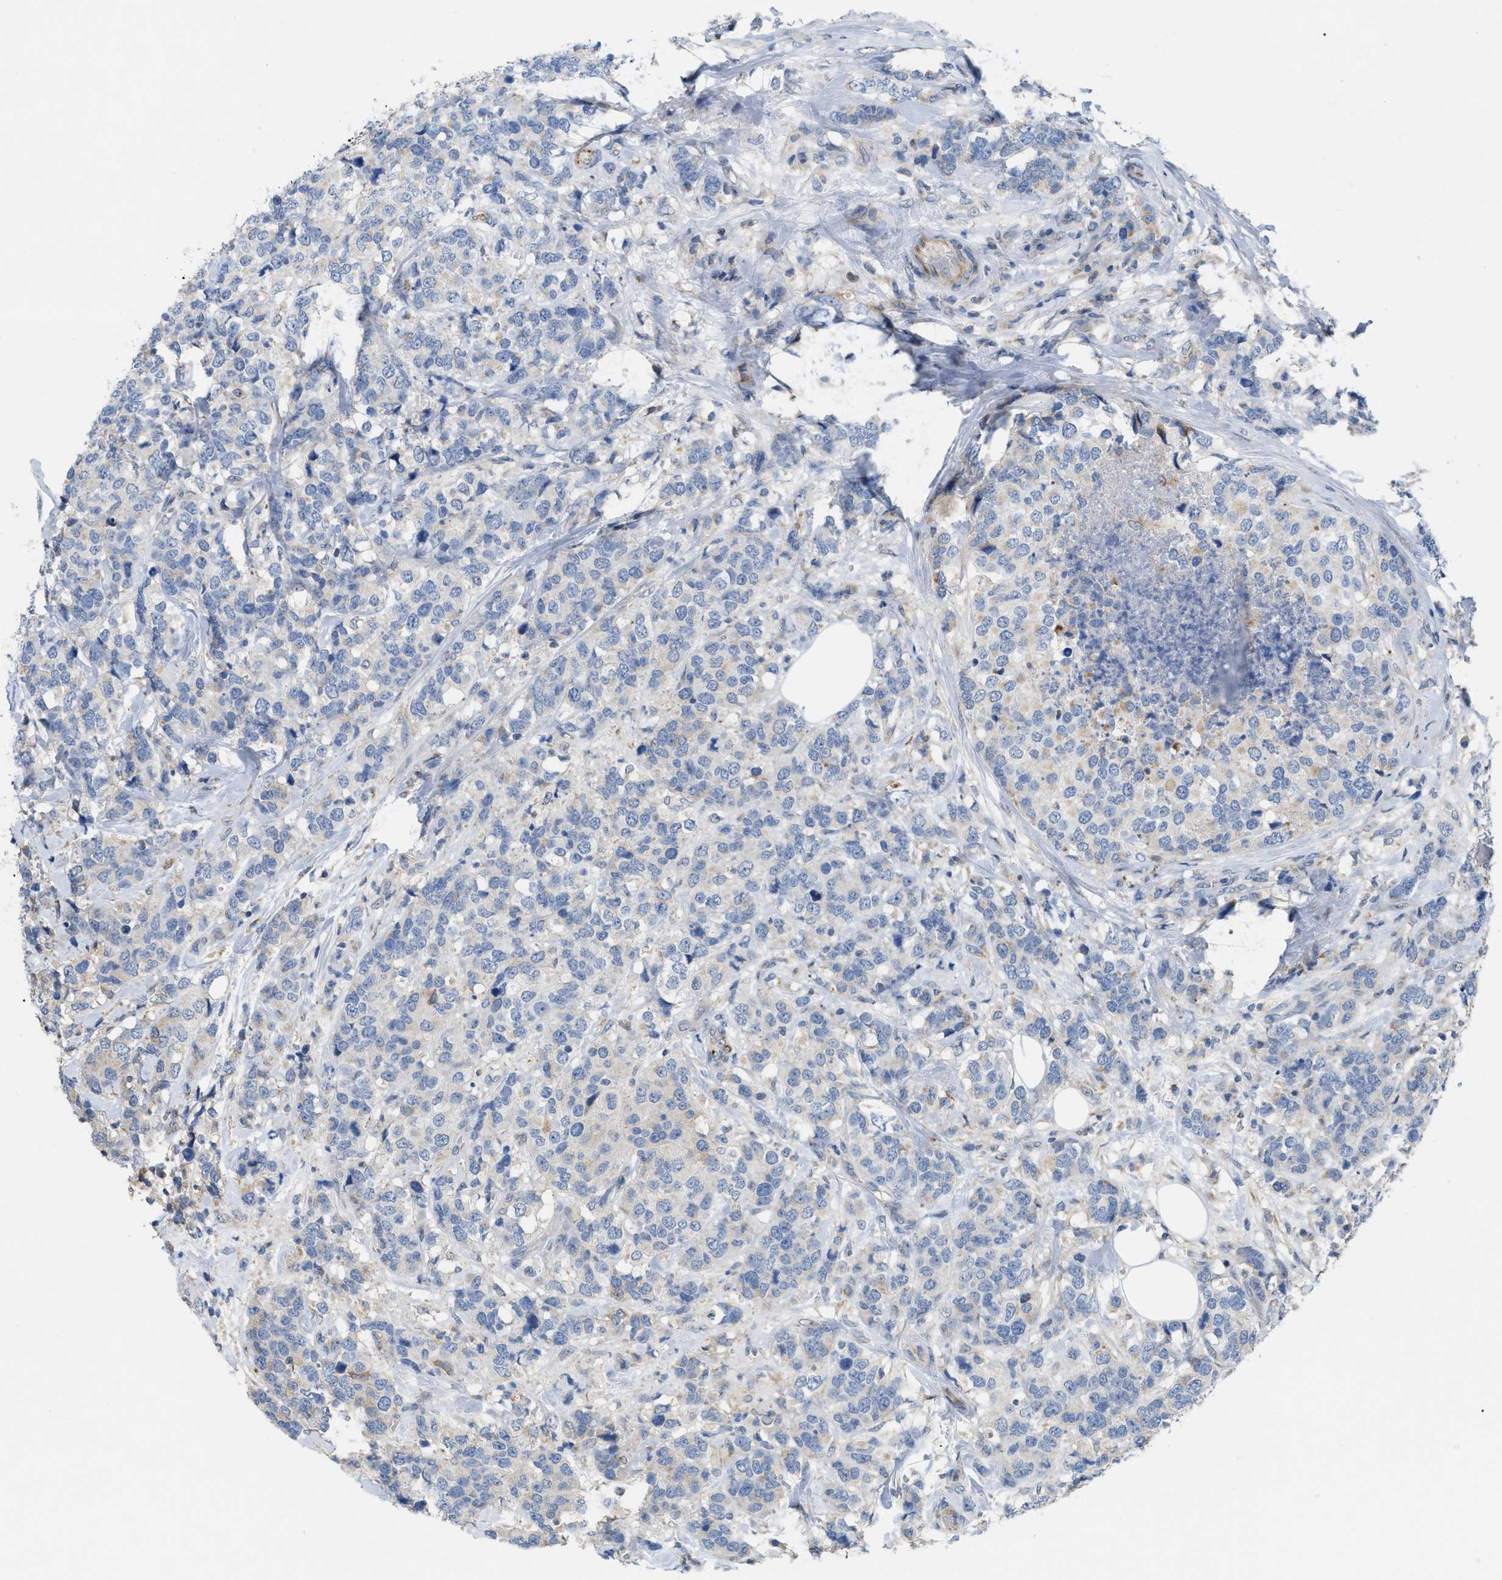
{"staining": {"intensity": "negative", "quantity": "none", "location": "none"}, "tissue": "breast cancer", "cell_type": "Tumor cells", "image_type": "cancer", "snomed": [{"axis": "morphology", "description": "Lobular carcinoma"}, {"axis": "topography", "description": "Breast"}], "caption": "Immunohistochemistry (IHC) image of neoplastic tissue: human breast cancer stained with DAB demonstrates no significant protein positivity in tumor cells.", "gene": "DHX58", "patient": {"sex": "female", "age": 59}}